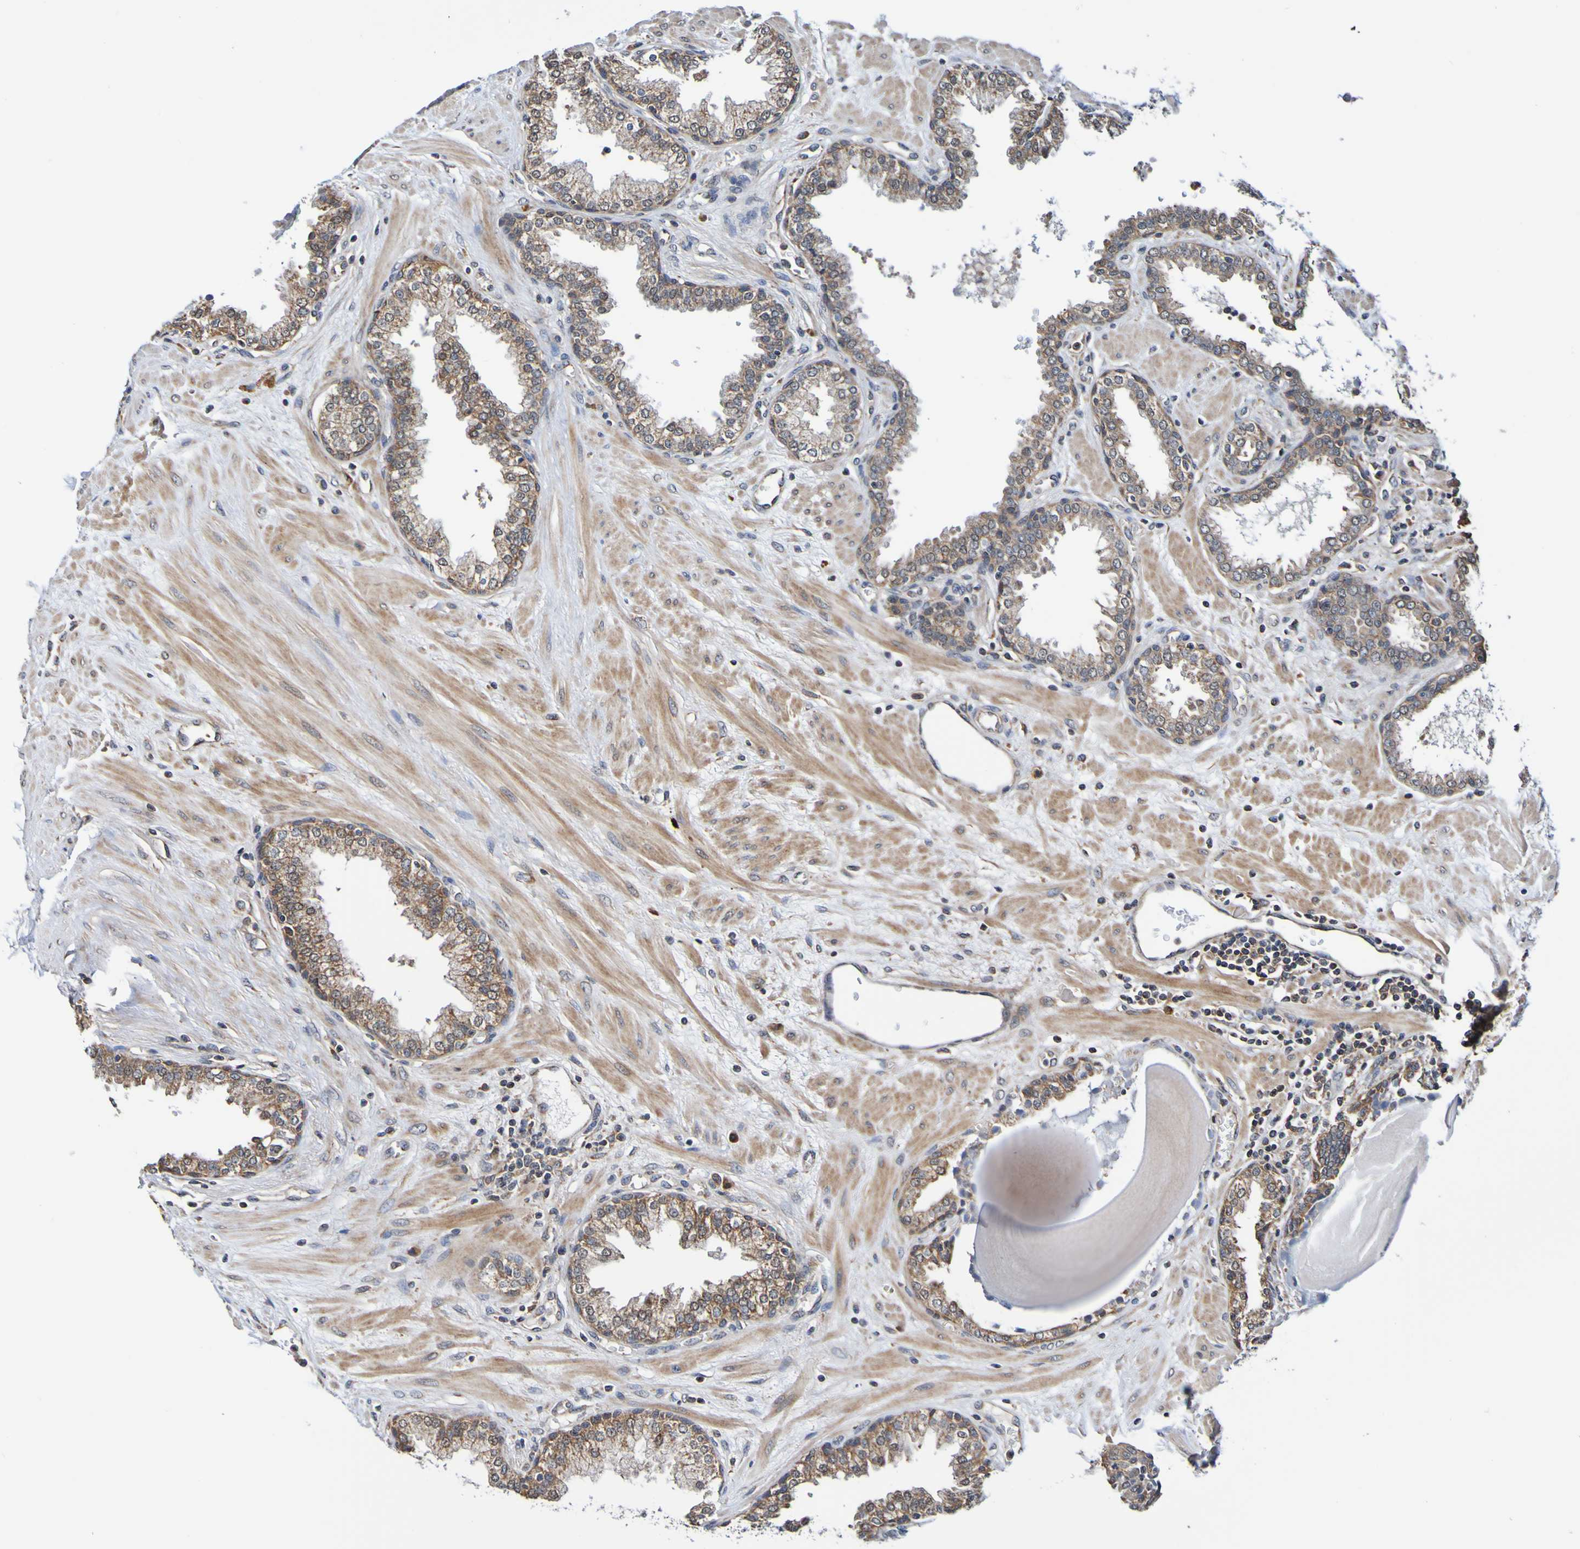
{"staining": {"intensity": "moderate", "quantity": "25%-75%", "location": "cytoplasmic/membranous"}, "tissue": "prostate", "cell_type": "Glandular cells", "image_type": "normal", "snomed": [{"axis": "morphology", "description": "Normal tissue, NOS"}, {"axis": "topography", "description": "Prostate"}], "caption": "An immunohistochemistry (IHC) photomicrograph of normal tissue is shown. Protein staining in brown highlights moderate cytoplasmic/membranous positivity in prostate within glandular cells.", "gene": "AXIN1", "patient": {"sex": "male", "age": 51}}